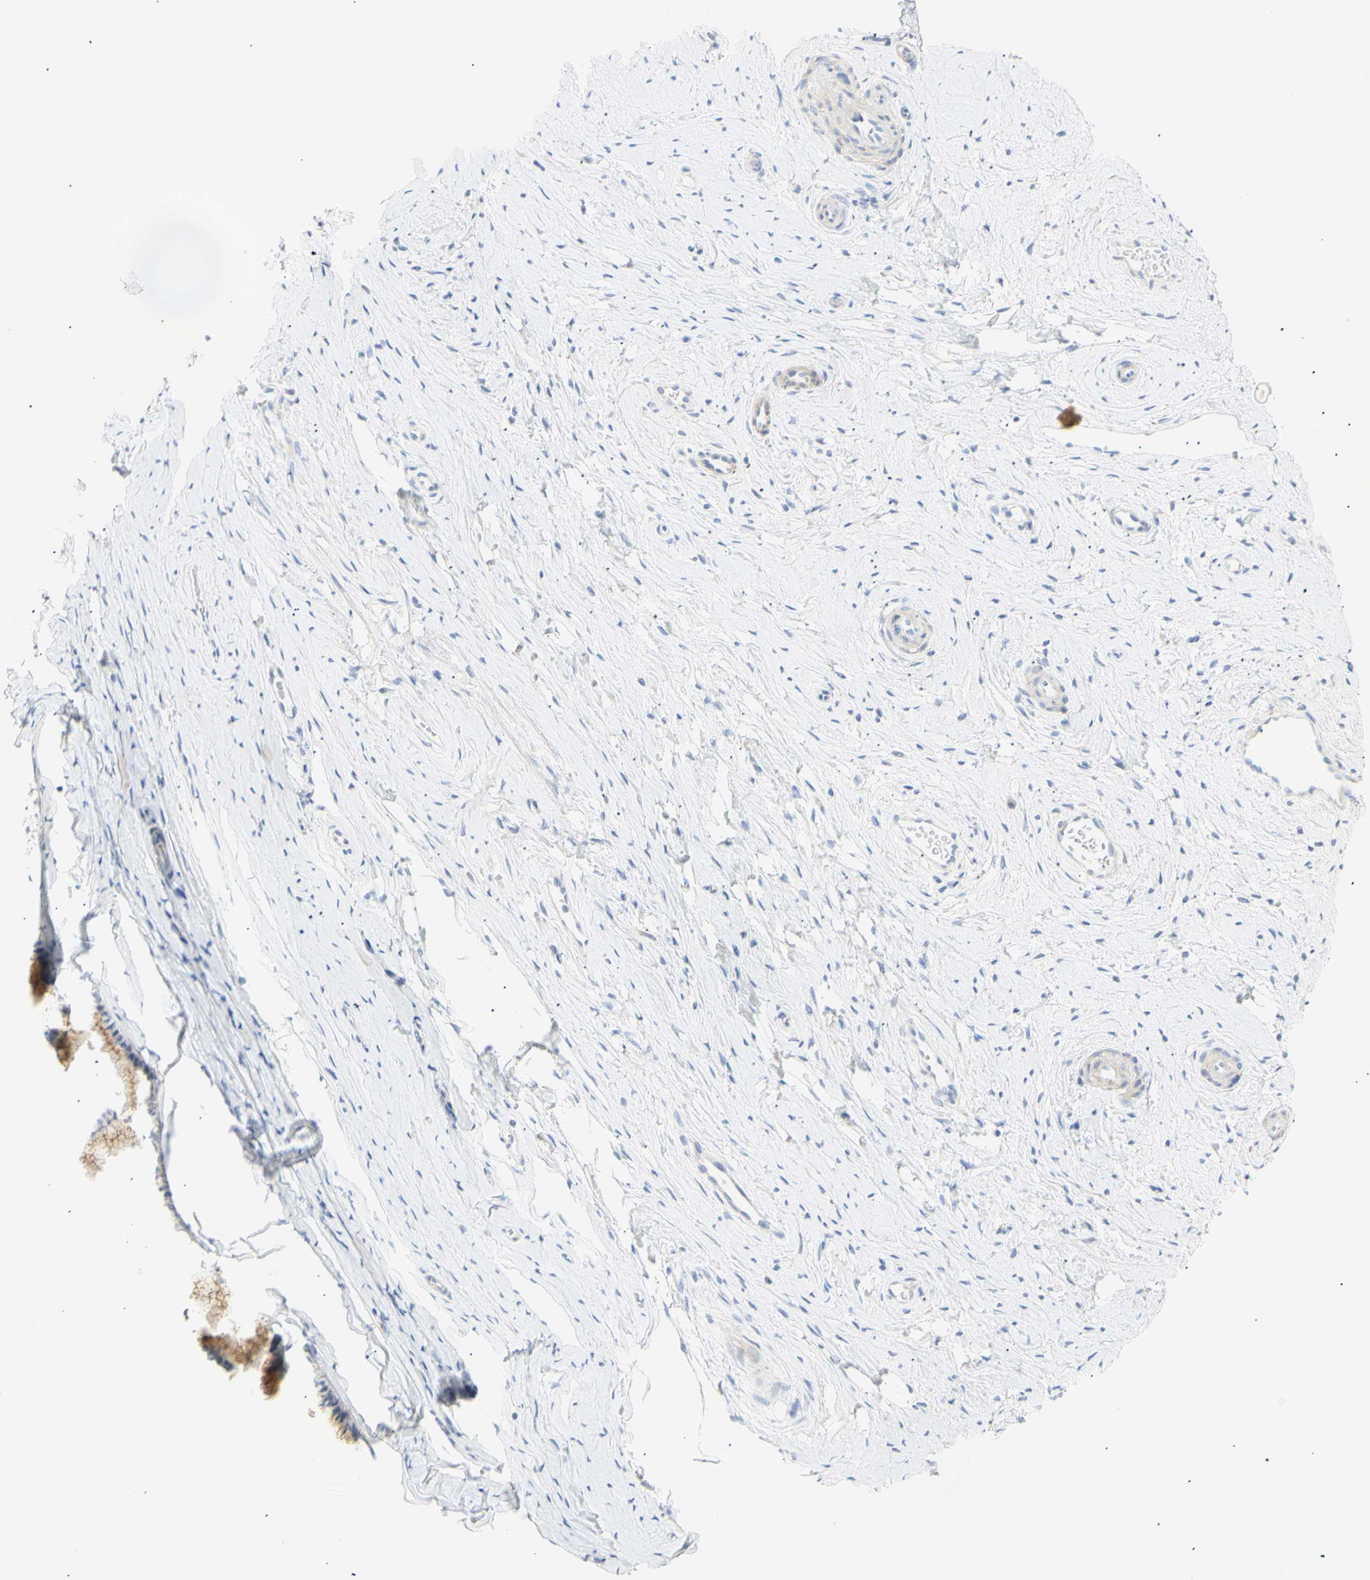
{"staining": {"intensity": "moderate", "quantity": ">75%", "location": "cytoplasmic/membranous"}, "tissue": "cervix", "cell_type": "Glandular cells", "image_type": "normal", "snomed": [{"axis": "morphology", "description": "Normal tissue, NOS"}, {"axis": "topography", "description": "Cervix"}], "caption": "DAB (3,3'-diaminobenzidine) immunohistochemical staining of unremarkable human cervix exhibits moderate cytoplasmic/membranous protein staining in approximately >75% of glandular cells. (DAB = brown stain, brightfield microscopy at high magnification).", "gene": "B4GALNT3", "patient": {"sex": "female", "age": 39}}